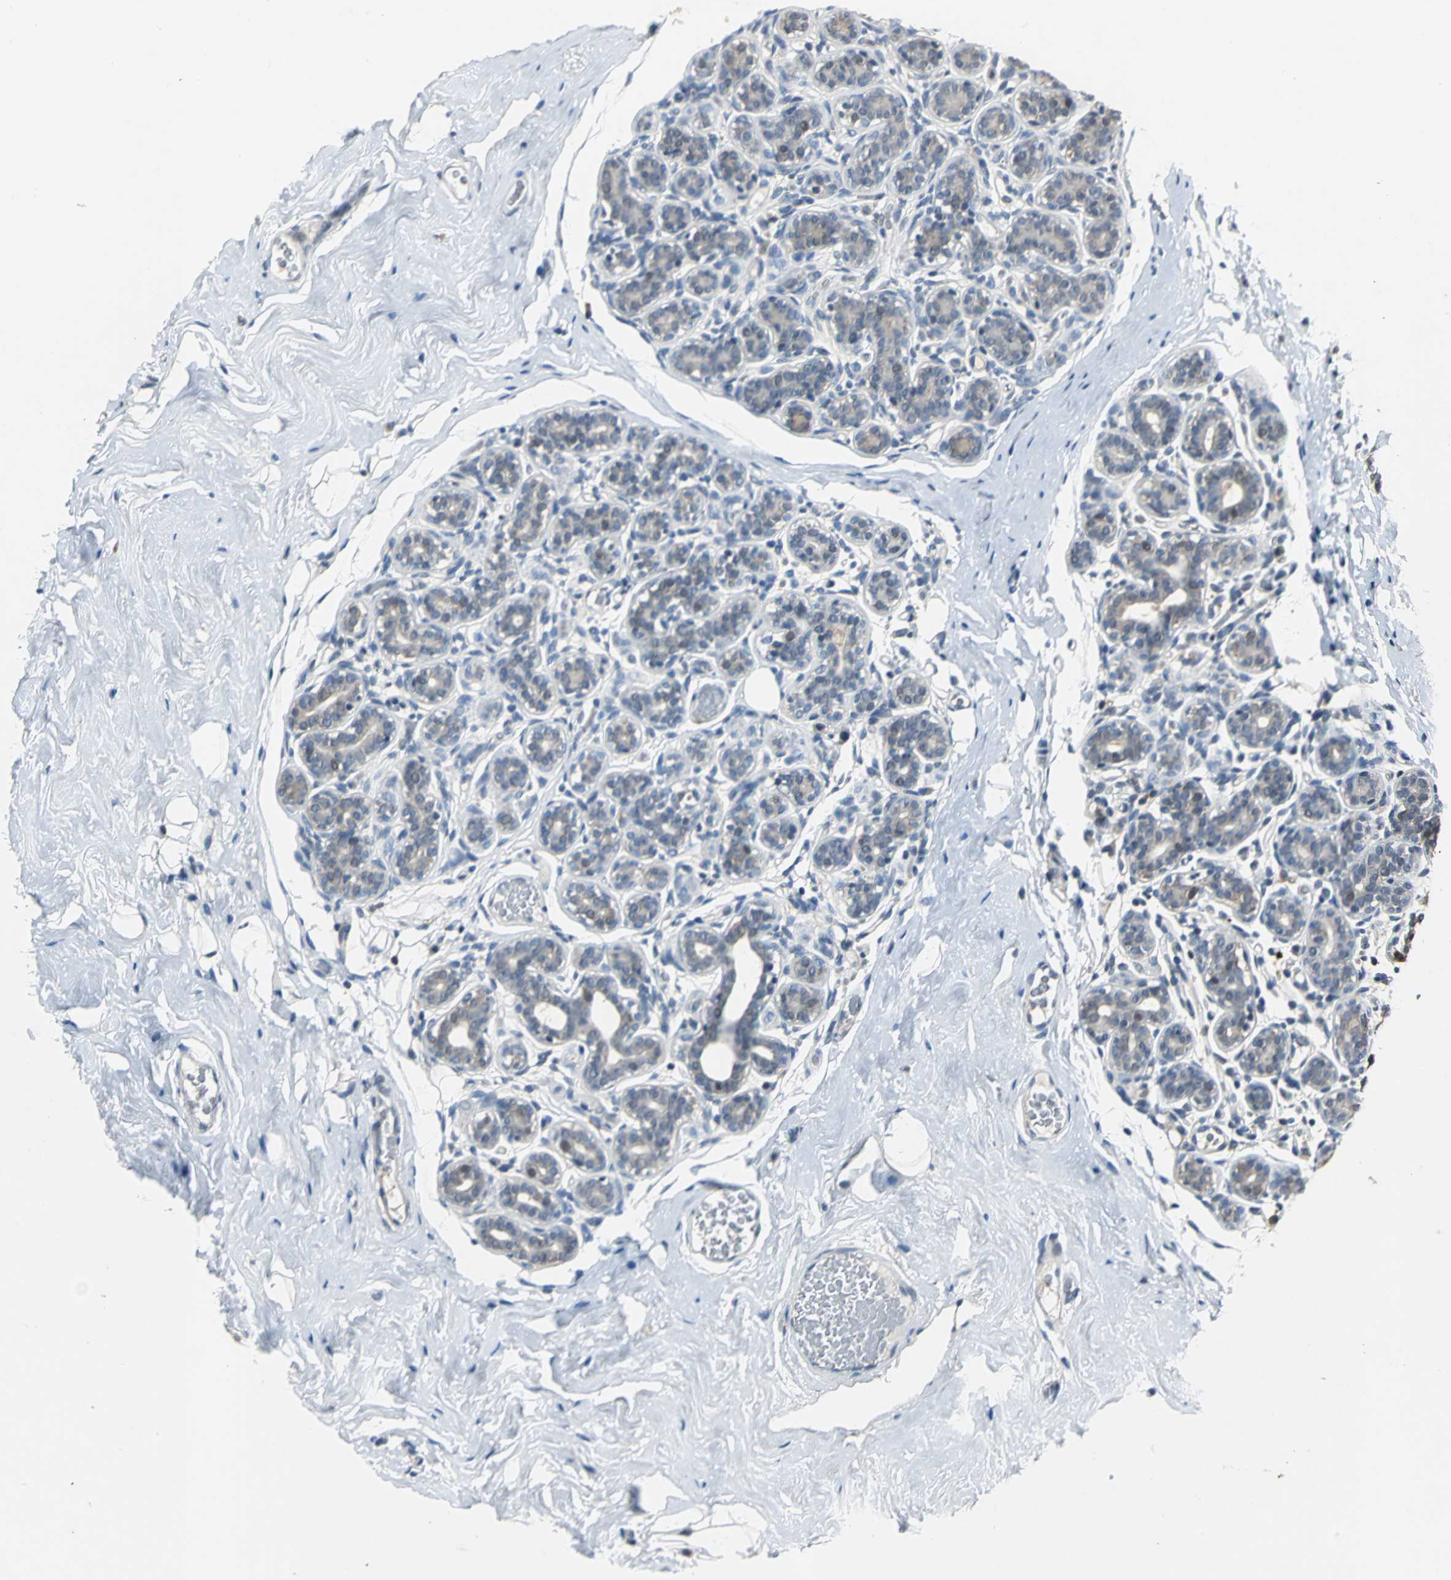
{"staining": {"intensity": "negative", "quantity": "none", "location": "none"}, "tissue": "breast", "cell_type": "Adipocytes", "image_type": "normal", "snomed": [{"axis": "morphology", "description": "Normal tissue, NOS"}, {"axis": "topography", "description": "Breast"}], "caption": "This is a photomicrograph of immunohistochemistry staining of benign breast, which shows no expression in adipocytes.", "gene": "JADE3", "patient": {"sex": "female", "age": 75}}